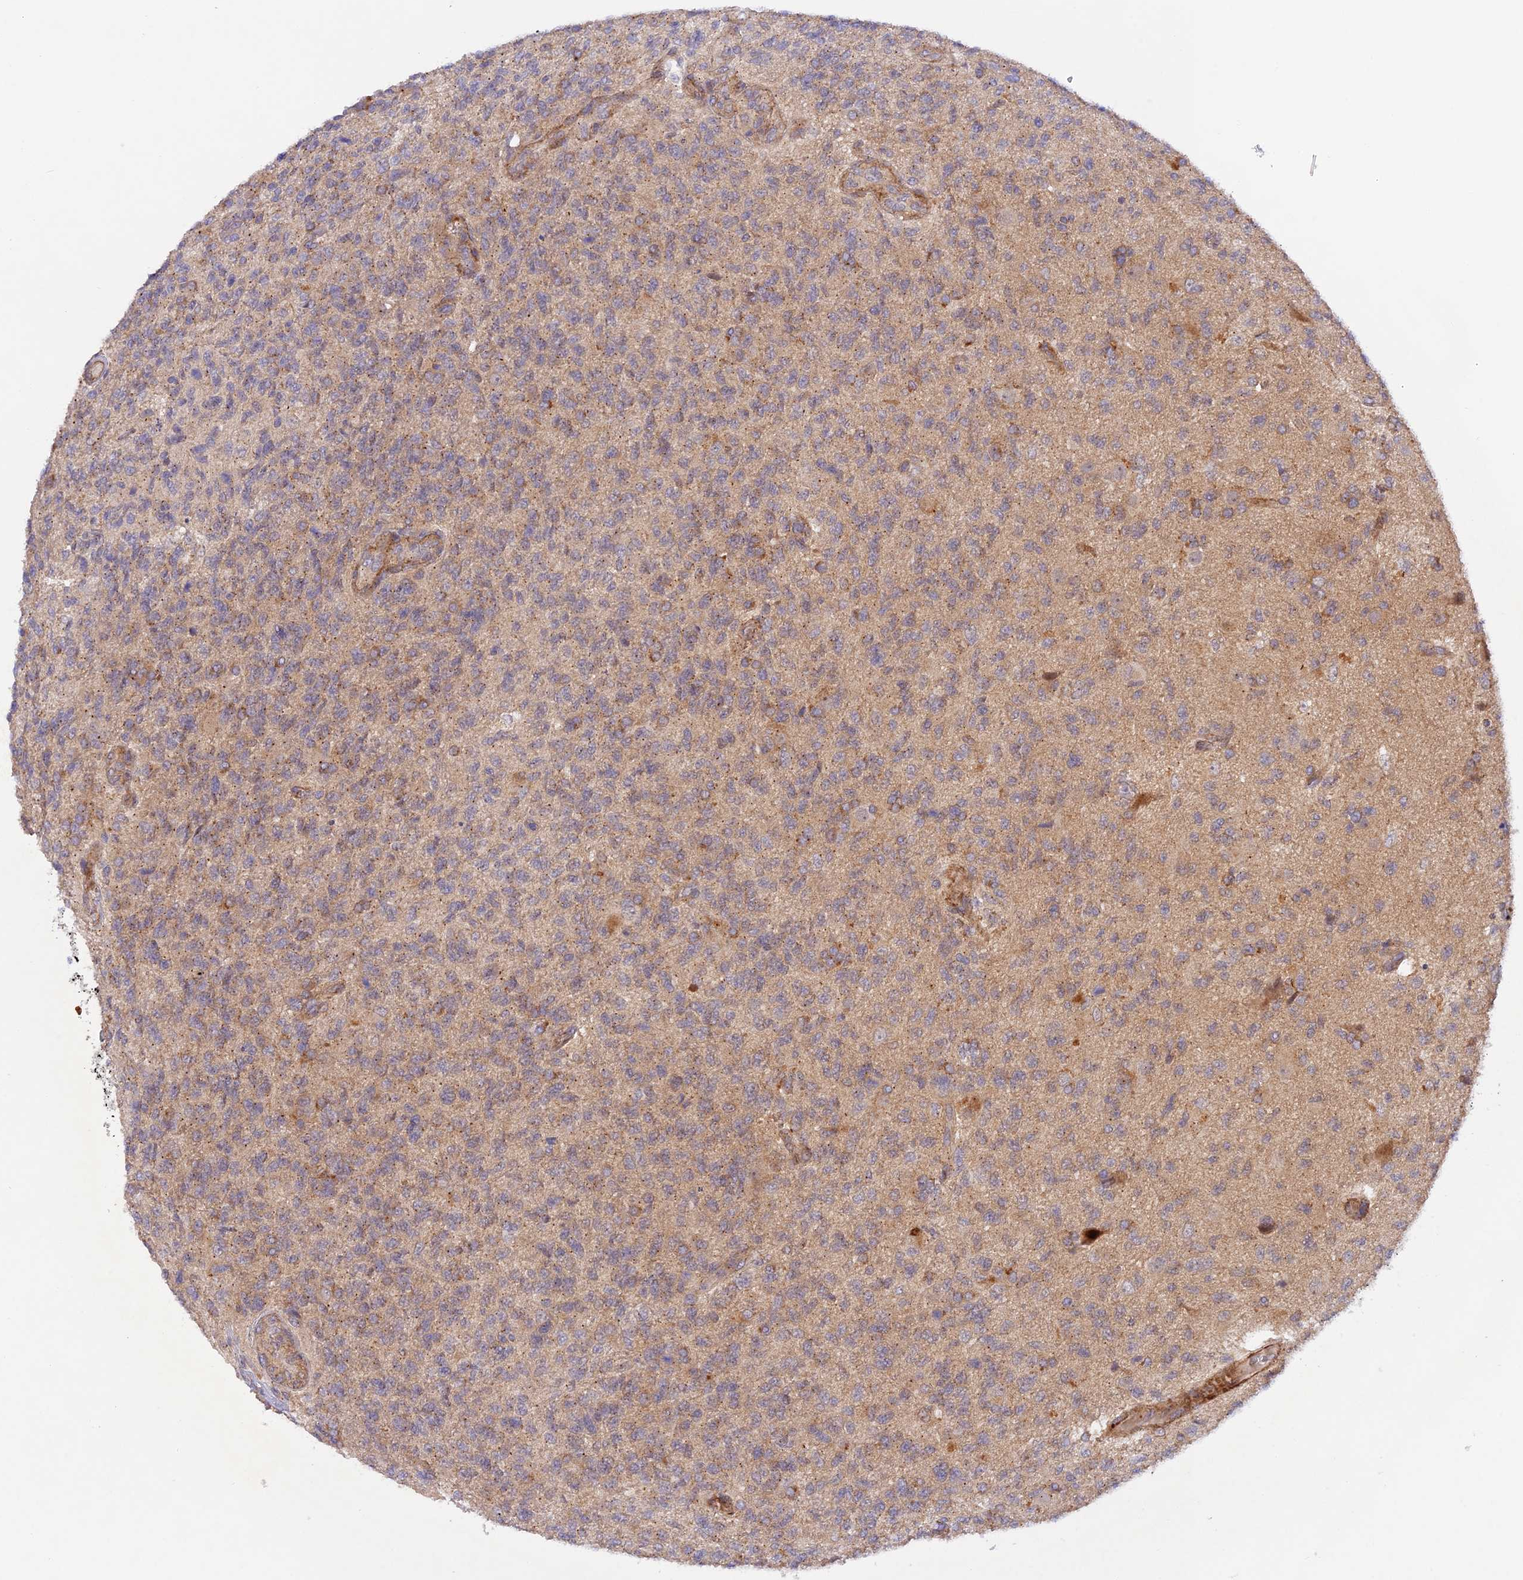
{"staining": {"intensity": "weak", "quantity": "25%-75%", "location": "cytoplasmic/membranous"}, "tissue": "glioma", "cell_type": "Tumor cells", "image_type": "cancer", "snomed": [{"axis": "morphology", "description": "Glioma, malignant, High grade"}, {"axis": "topography", "description": "Brain"}], "caption": "A micrograph of malignant glioma (high-grade) stained for a protein reveals weak cytoplasmic/membranous brown staining in tumor cells.", "gene": "WDFY4", "patient": {"sex": "male", "age": 56}}